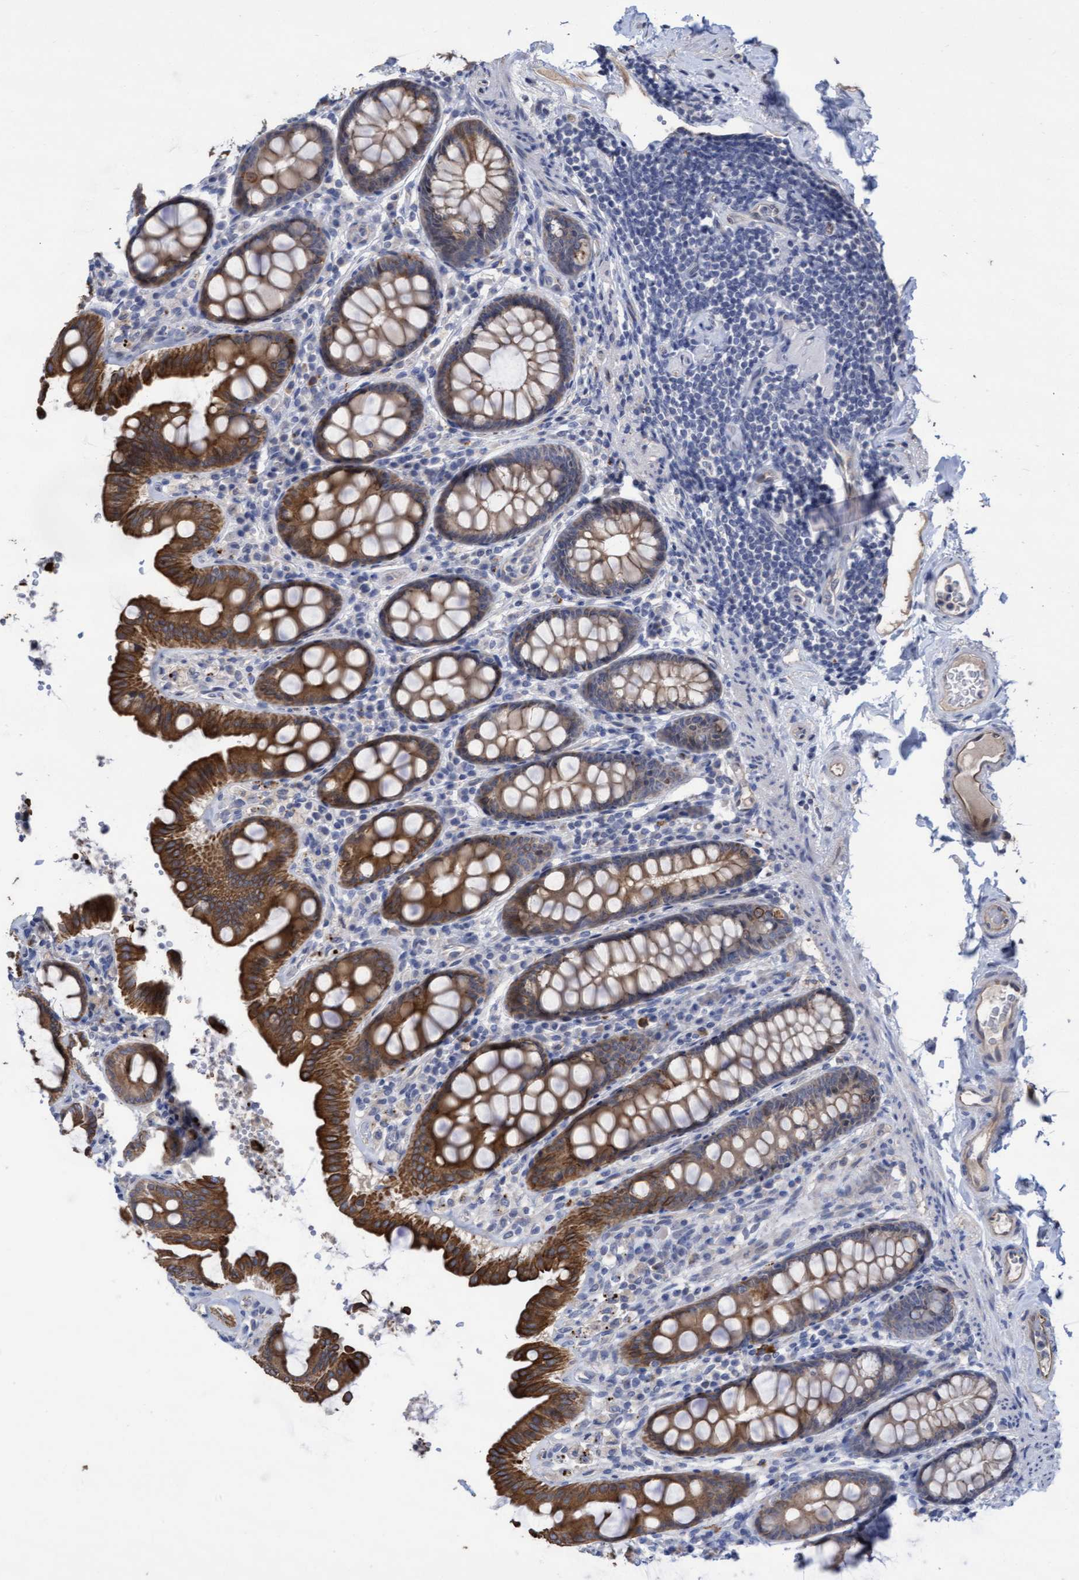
{"staining": {"intensity": "moderate", "quantity": ">75%", "location": "cytoplasmic/membranous"}, "tissue": "colon", "cell_type": "Endothelial cells", "image_type": "normal", "snomed": [{"axis": "morphology", "description": "Normal tissue, NOS"}, {"axis": "topography", "description": "Colon"}, {"axis": "topography", "description": "Peripheral nerve tissue"}], "caption": "Human colon stained with a protein marker shows moderate staining in endothelial cells.", "gene": "KRT24", "patient": {"sex": "female", "age": 61}}